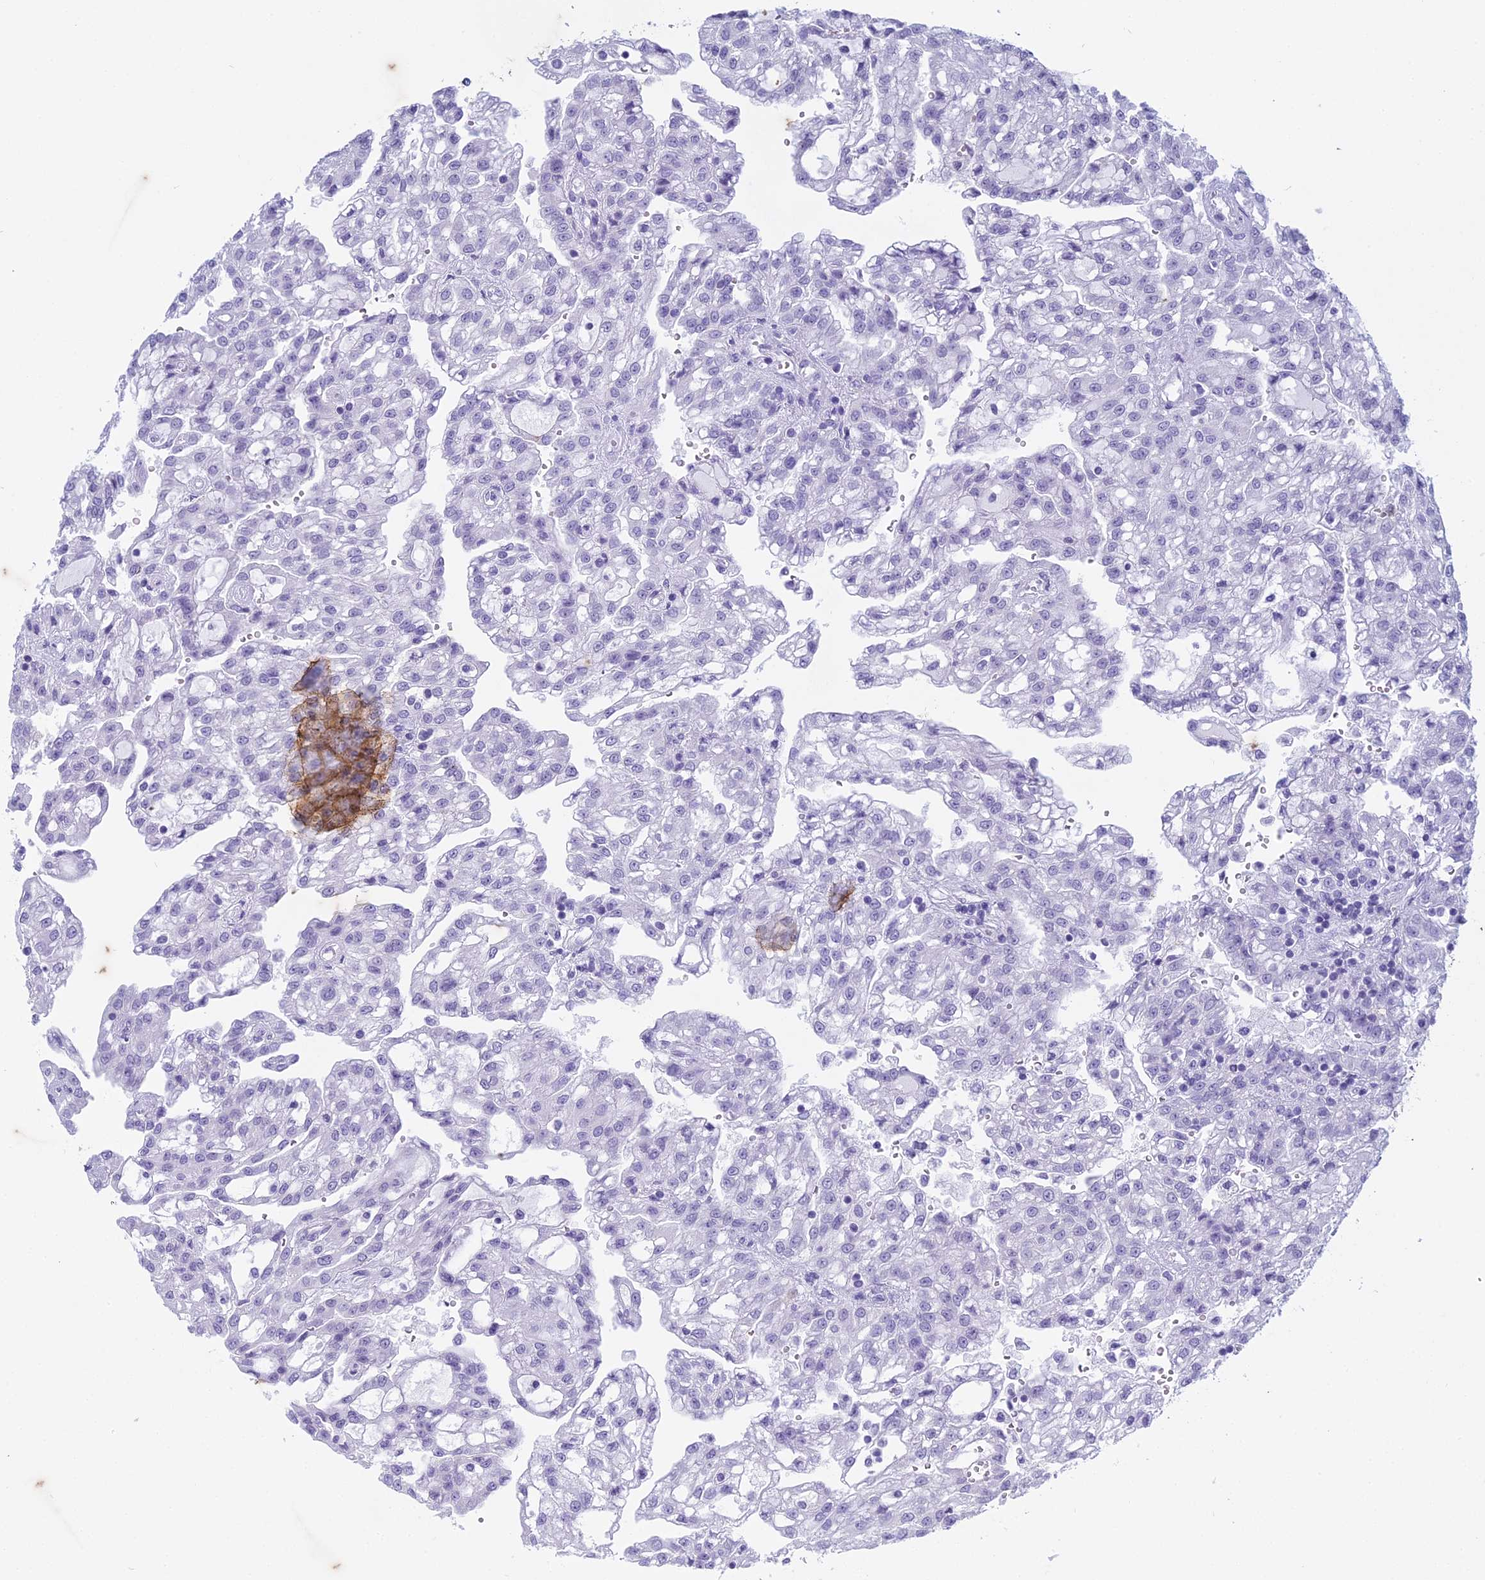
{"staining": {"intensity": "negative", "quantity": "none", "location": "none"}, "tissue": "renal cancer", "cell_type": "Tumor cells", "image_type": "cancer", "snomed": [{"axis": "morphology", "description": "Adenocarcinoma, NOS"}, {"axis": "topography", "description": "Kidney"}], "caption": "A high-resolution histopathology image shows immunohistochemistry (IHC) staining of renal cancer (adenocarcinoma), which demonstrates no significant staining in tumor cells.", "gene": "HMGB4", "patient": {"sex": "male", "age": 63}}